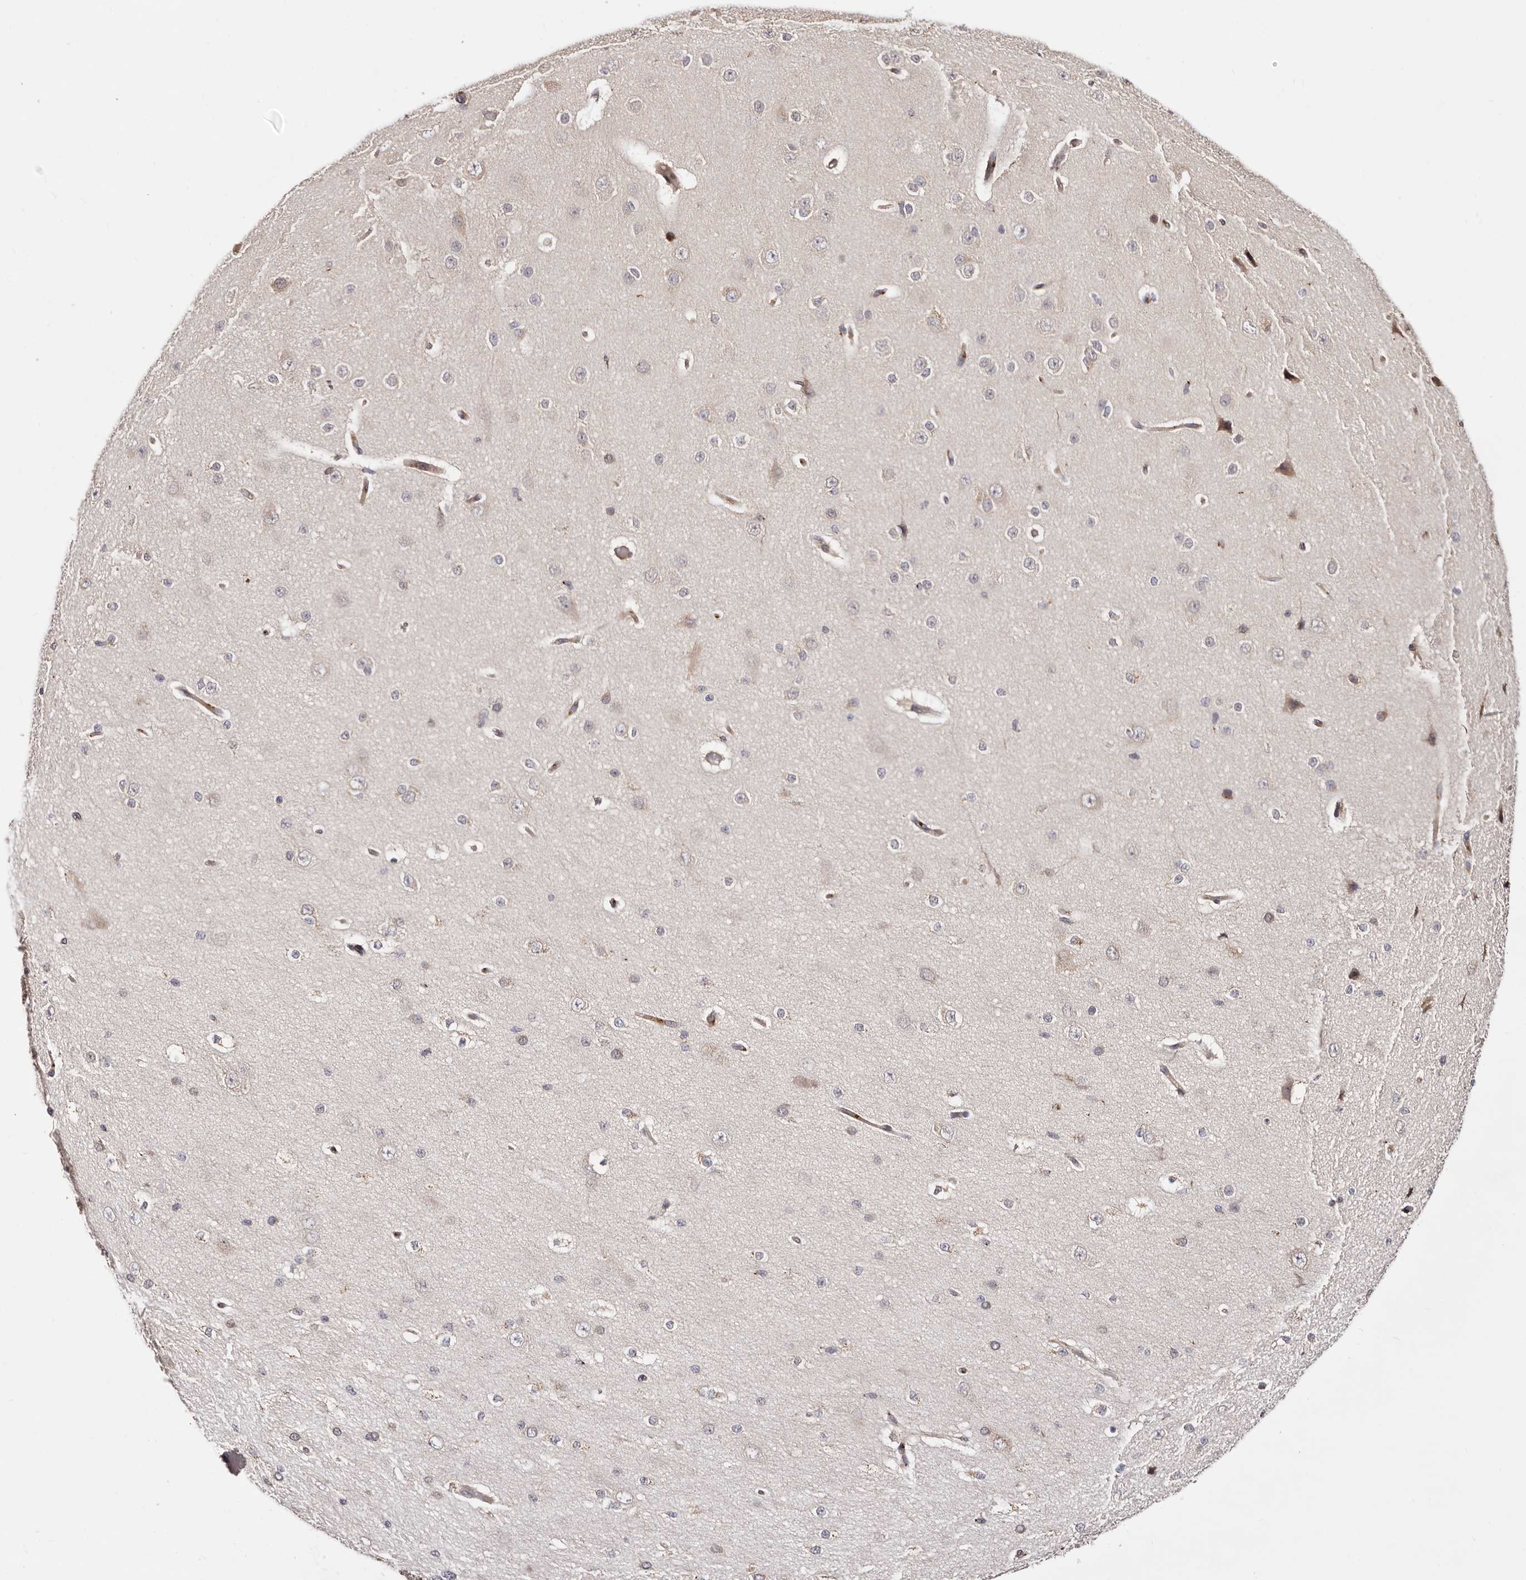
{"staining": {"intensity": "negative", "quantity": "none", "location": "none"}, "tissue": "cerebral cortex", "cell_type": "Endothelial cells", "image_type": "normal", "snomed": [{"axis": "morphology", "description": "Normal tissue, NOS"}, {"axis": "morphology", "description": "Developmental malformation"}, {"axis": "topography", "description": "Cerebral cortex"}], "caption": "Endothelial cells show no significant positivity in normal cerebral cortex.", "gene": "DACT2", "patient": {"sex": "female", "age": 30}}